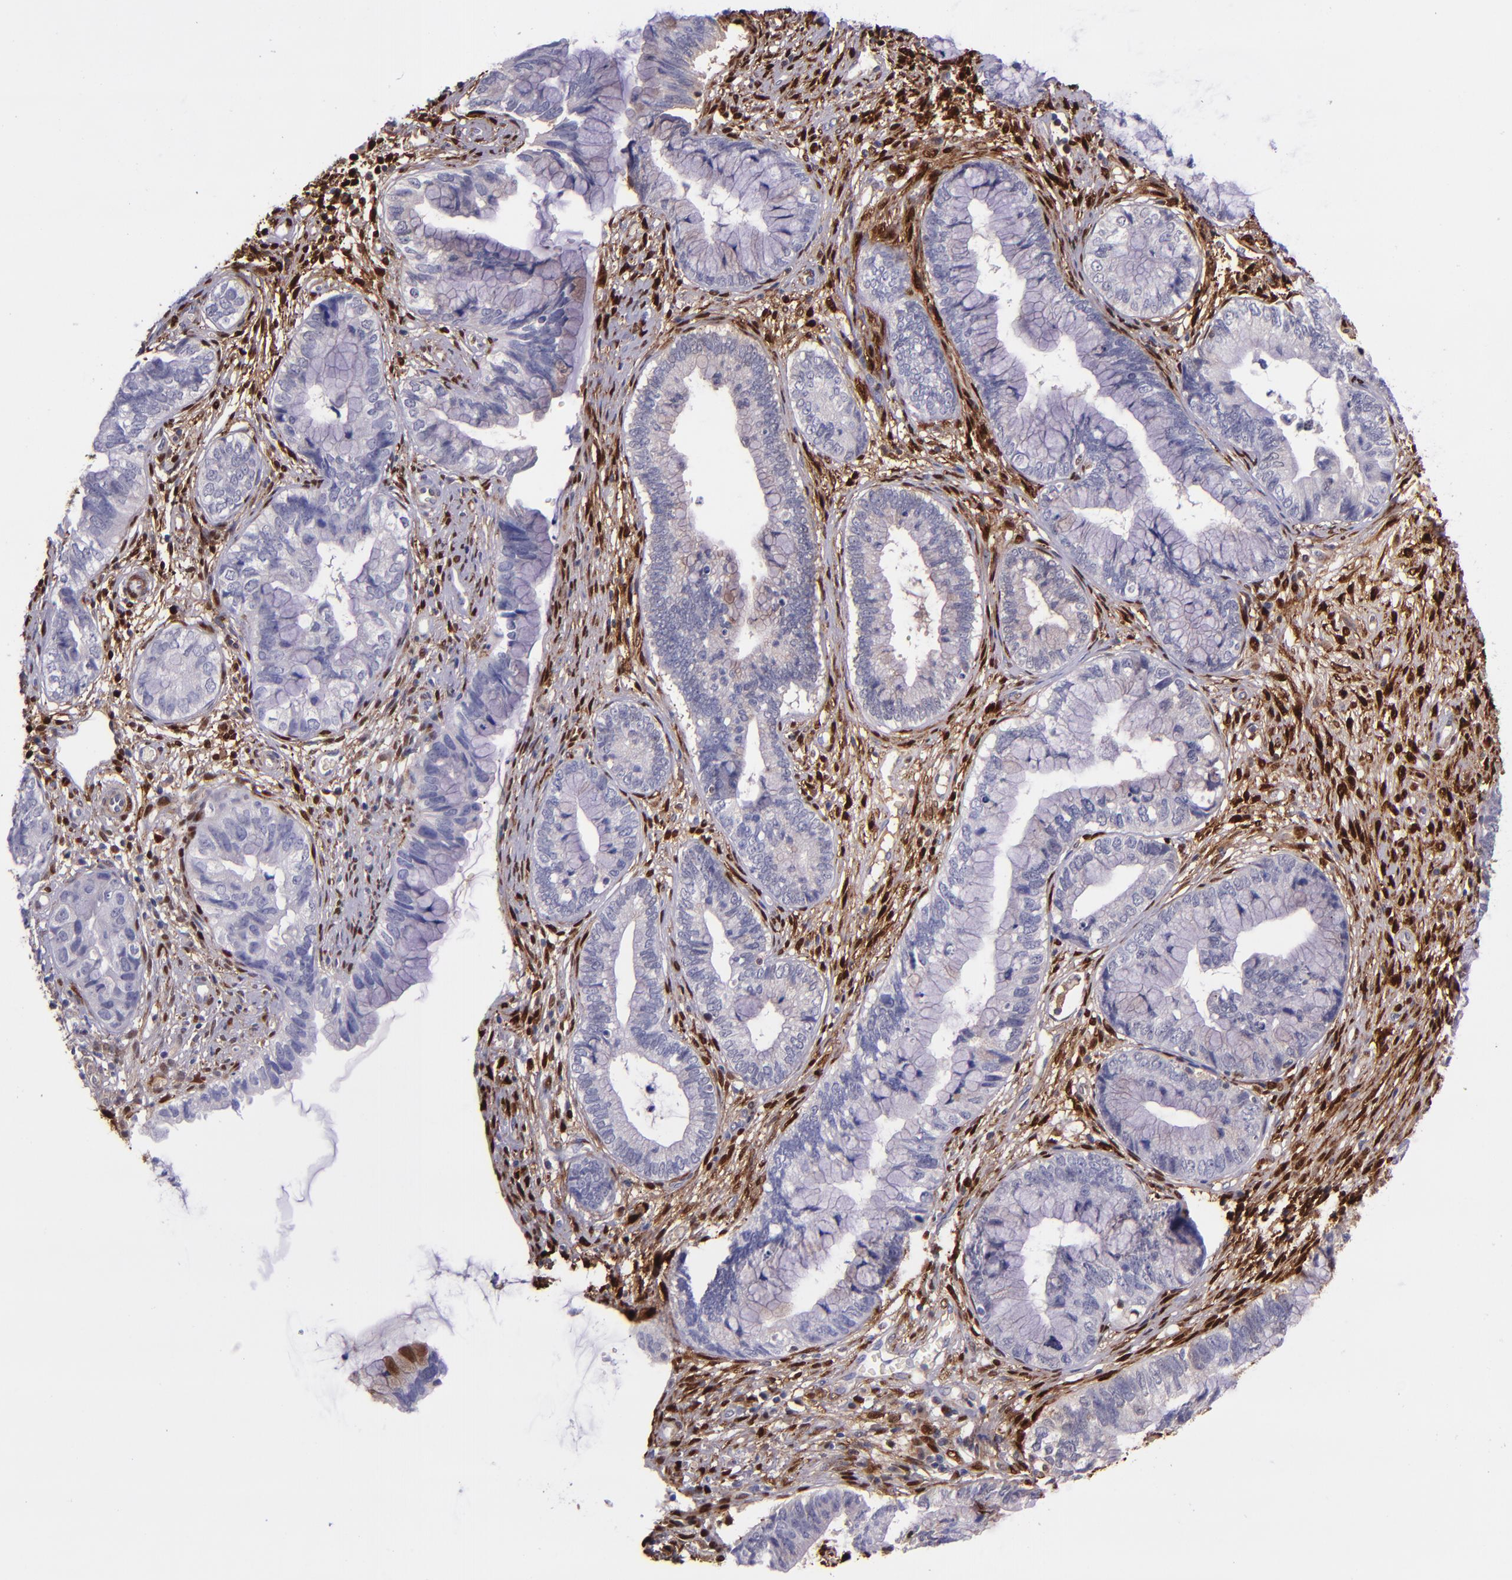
{"staining": {"intensity": "negative", "quantity": "none", "location": "none"}, "tissue": "cervical cancer", "cell_type": "Tumor cells", "image_type": "cancer", "snomed": [{"axis": "morphology", "description": "Adenocarcinoma, NOS"}, {"axis": "topography", "description": "Cervix"}], "caption": "There is no significant positivity in tumor cells of cervical cancer.", "gene": "LGALS1", "patient": {"sex": "female", "age": 44}}